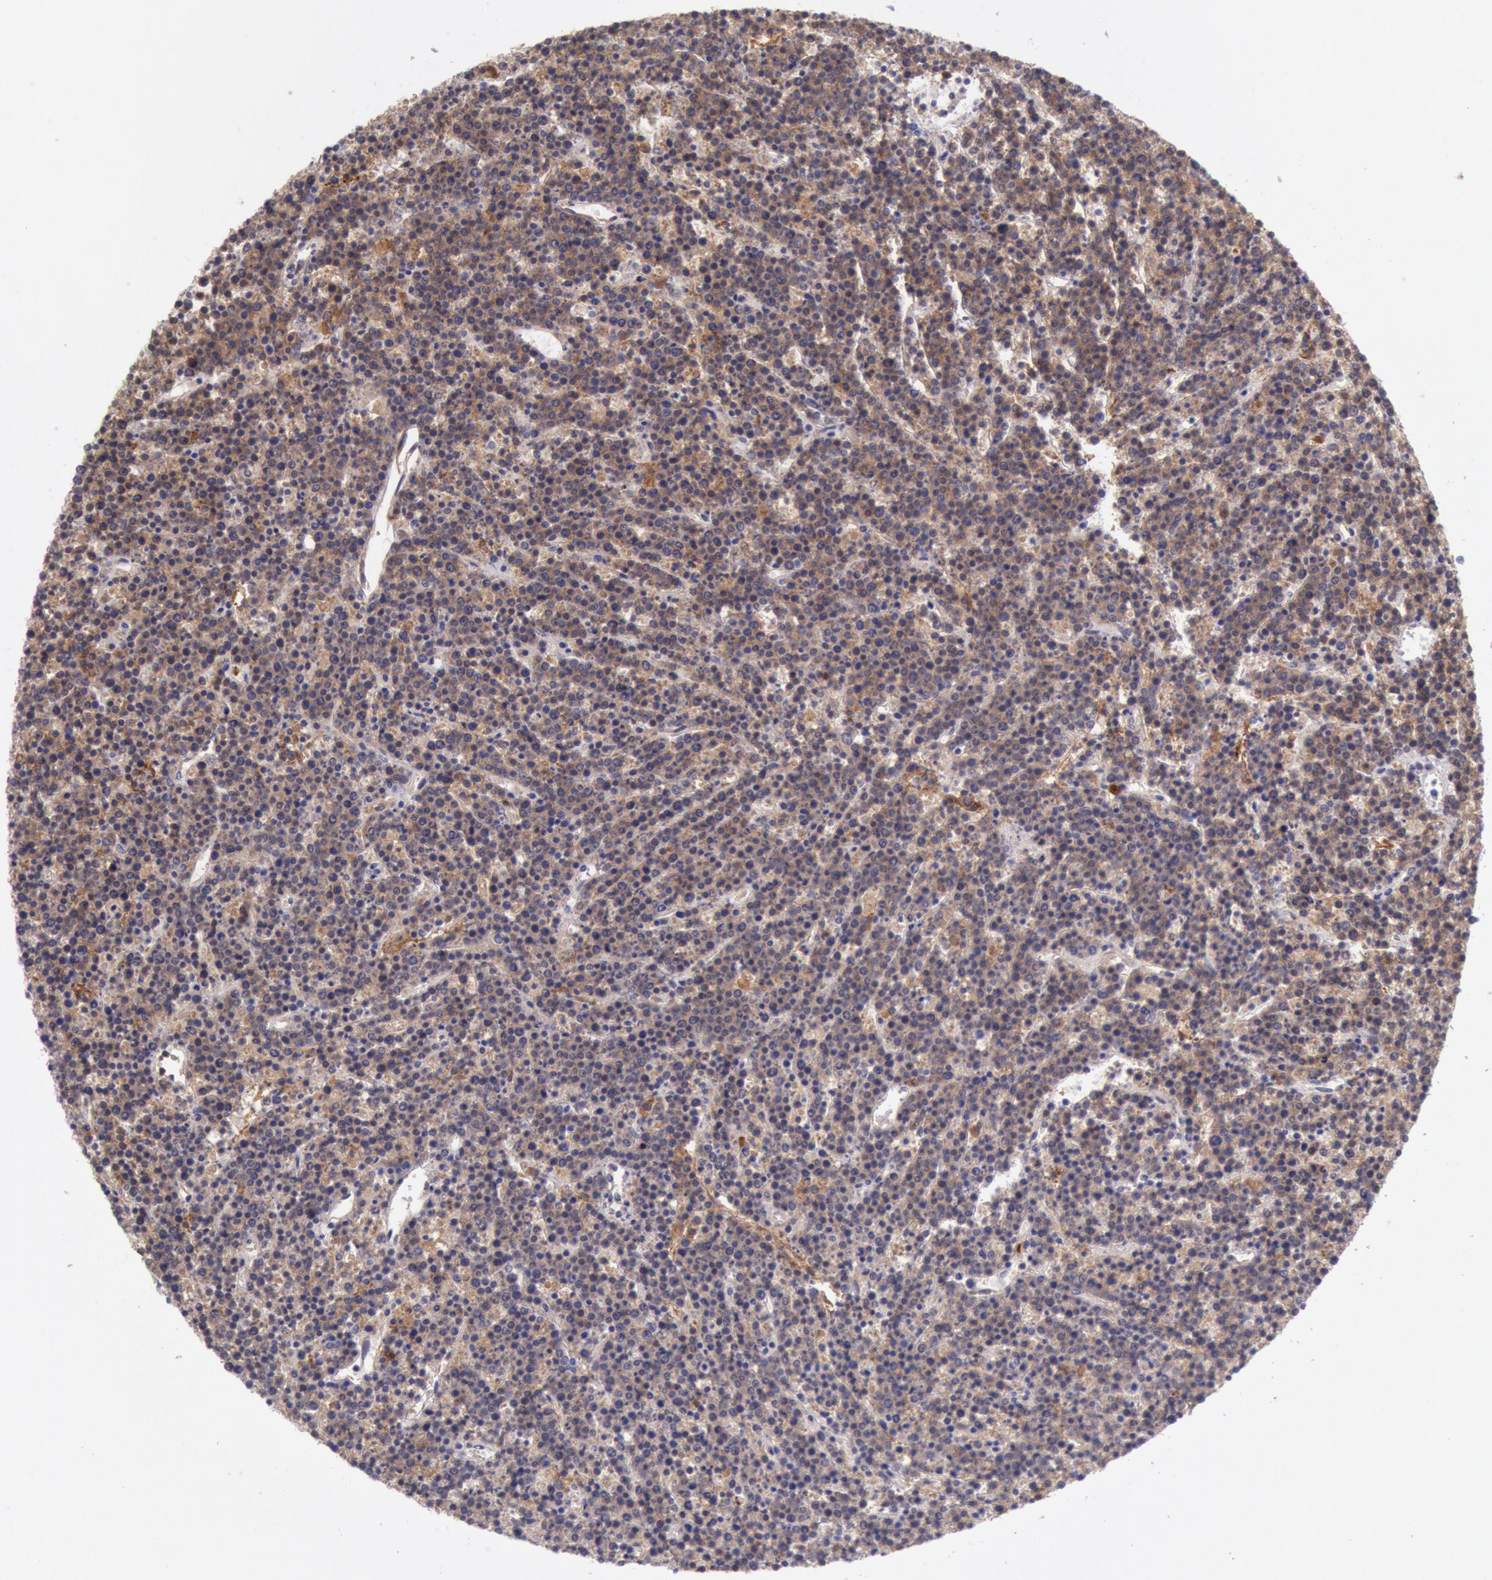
{"staining": {"intensity": "moderate", "quantity": ">75%", "location": "cytoplasmic/membranous"}, "tissue": "lymphoma", "cell_type": "Tumor cells", "image_type": "cancer", "snomed": [{"axis": "morphology", "description": "Malignant lymphoma, non-Hodgkin's type, High grade"}, {"axis": "topography", "description": "Ovary"}], "caption": "The immunohistochemical stain labels moderate cytoplasmic/membranous positivity in tumor cells of lymphoma tissue.", "gene": "LYN", "patient": {"sex": "female", "age": 56}}